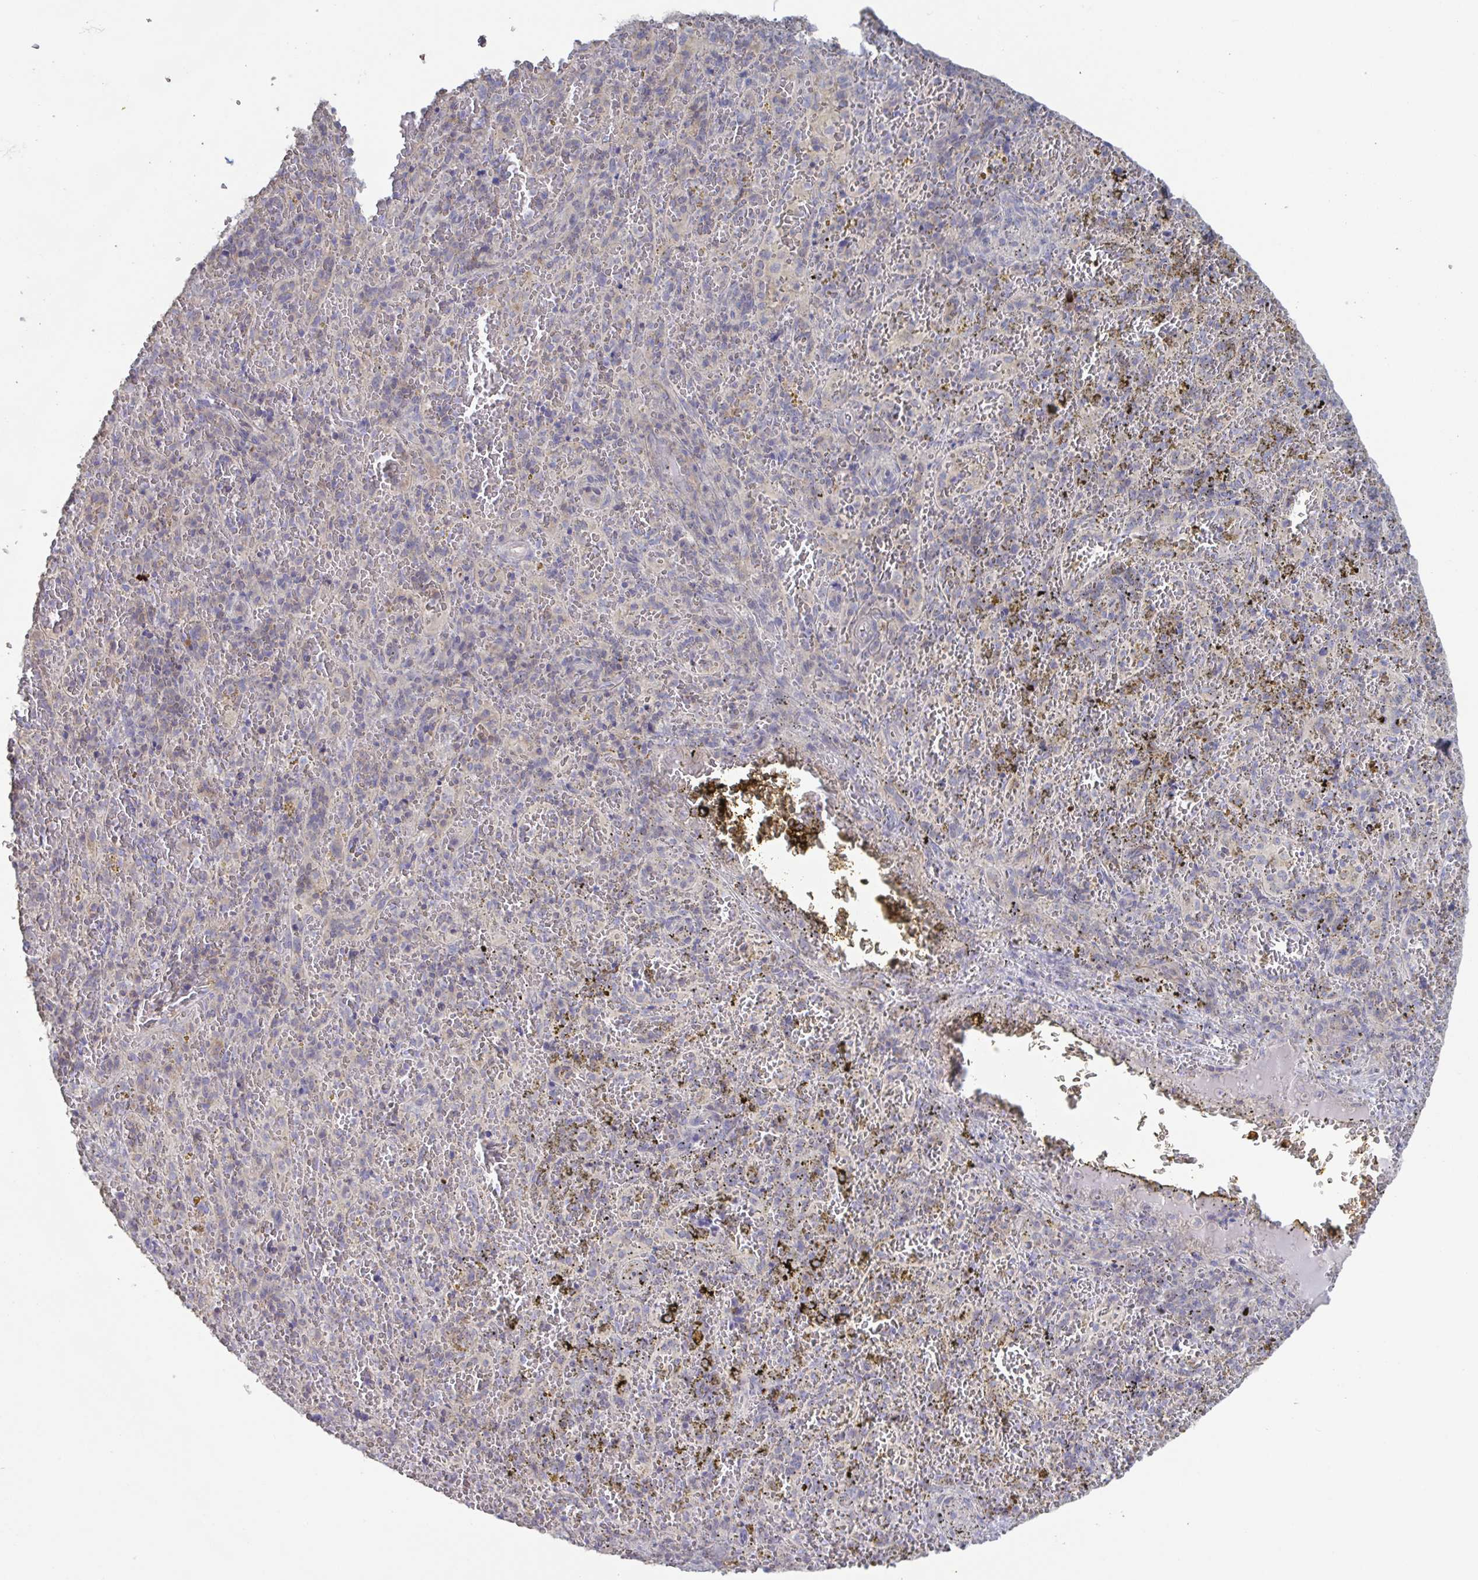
{"staining": {"intensity": "negative", "quantity": "none", "location": "none"}, "tissue": "spleen", "cell_type": "Cells in red pulp", "image_type": "normal", "snomed": [{"axis": "morphology", "description": "Normal tissue, NOS"}, {"axis": "topography", "description": "Spleen"}], "caption": "This histopathology image is of benign spleen stained with immunohistochemistry to label a protein in brown with the nuclei are counter-stained blue. There is no staining in cells in red pulp. The staining was performed using DAB to visualize the protein expression in brown, while the nuclei were stained in blue with hematoxylin (Magnification: 20x).", "gene": "STK26", "patient": {"sex": "female", "age": 50}}